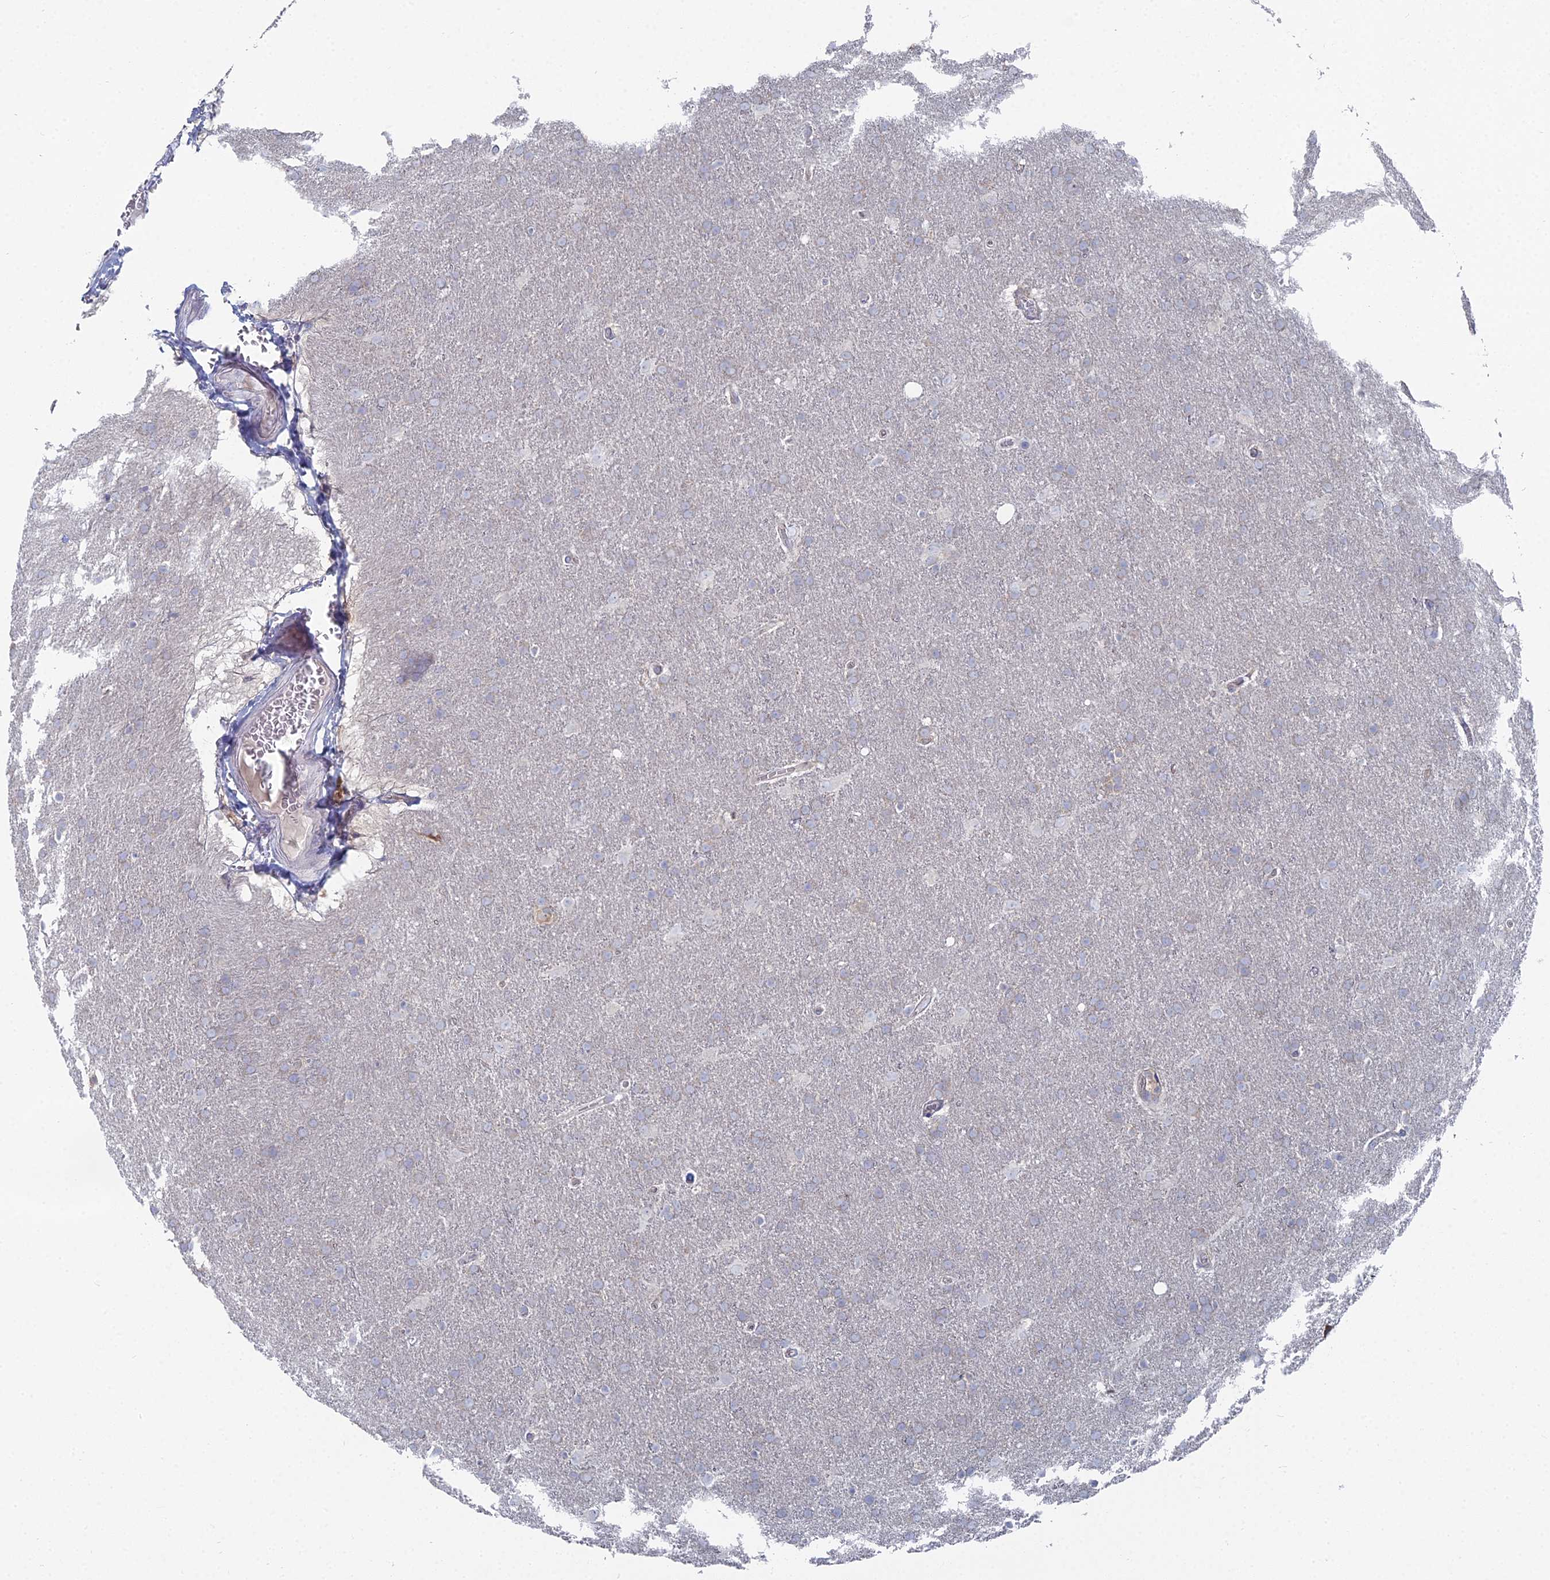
{"staining": {"intensity": "negative", "quantity": "none", "location": "none"}, "tissue": "glioma", "cell_type": "Tumor cells", "image_type": "cancer", "snomed": [{"axis": "morphology", "description": "Glioma, malignant, Low grade"}, {"axis": "topography", "description": "Brain"}], "caption": "Human glioma stained for a protein using immunohistochemistry (IHC) demonstrates no positivity in tumor cells.", "gene": "CCDC149", "patient": {"sex": "female", "age": 32}}